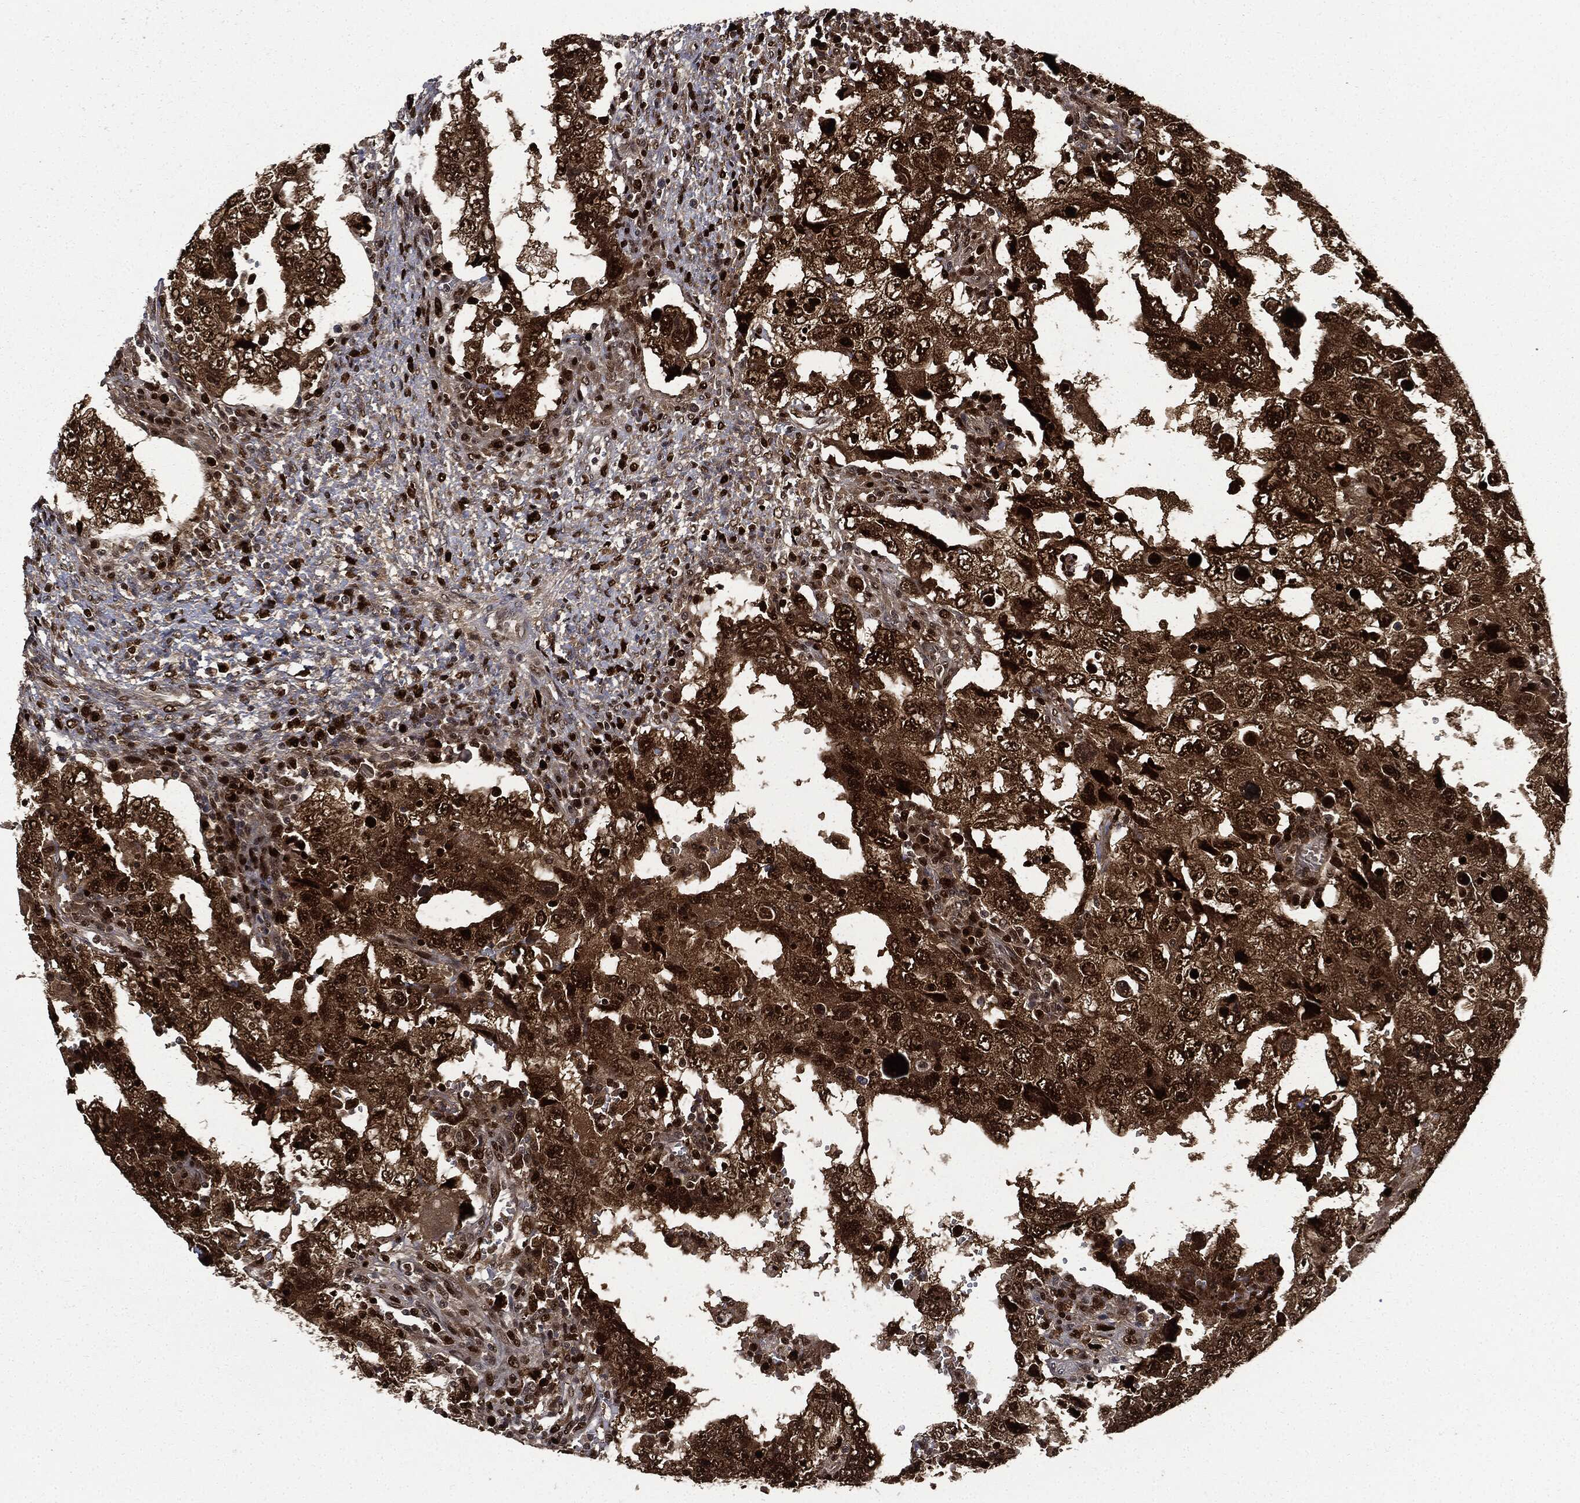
{"staining": {"intensity": "moderate", "quantity": ">75%", "location": "cytoplasmic/membranous,nuclear"}, "tissue": "testis cancer", "cell_type": "Tumor cells", "image_type": "cancer", "snomed": [{"axis": "morphology", "description": "Carcinoma, Embryonal, NOS"}, {"axis": "topography", "description": "Testis"}], "caption": "This is a histology image of immunohistochemistry staining of testis cancer, which shows moderate positivity in the cytoplasmic/membranous and nuclear of tumor cells.", "gene": "PCNA", "patient": {"sex": "male", "age": 26}}